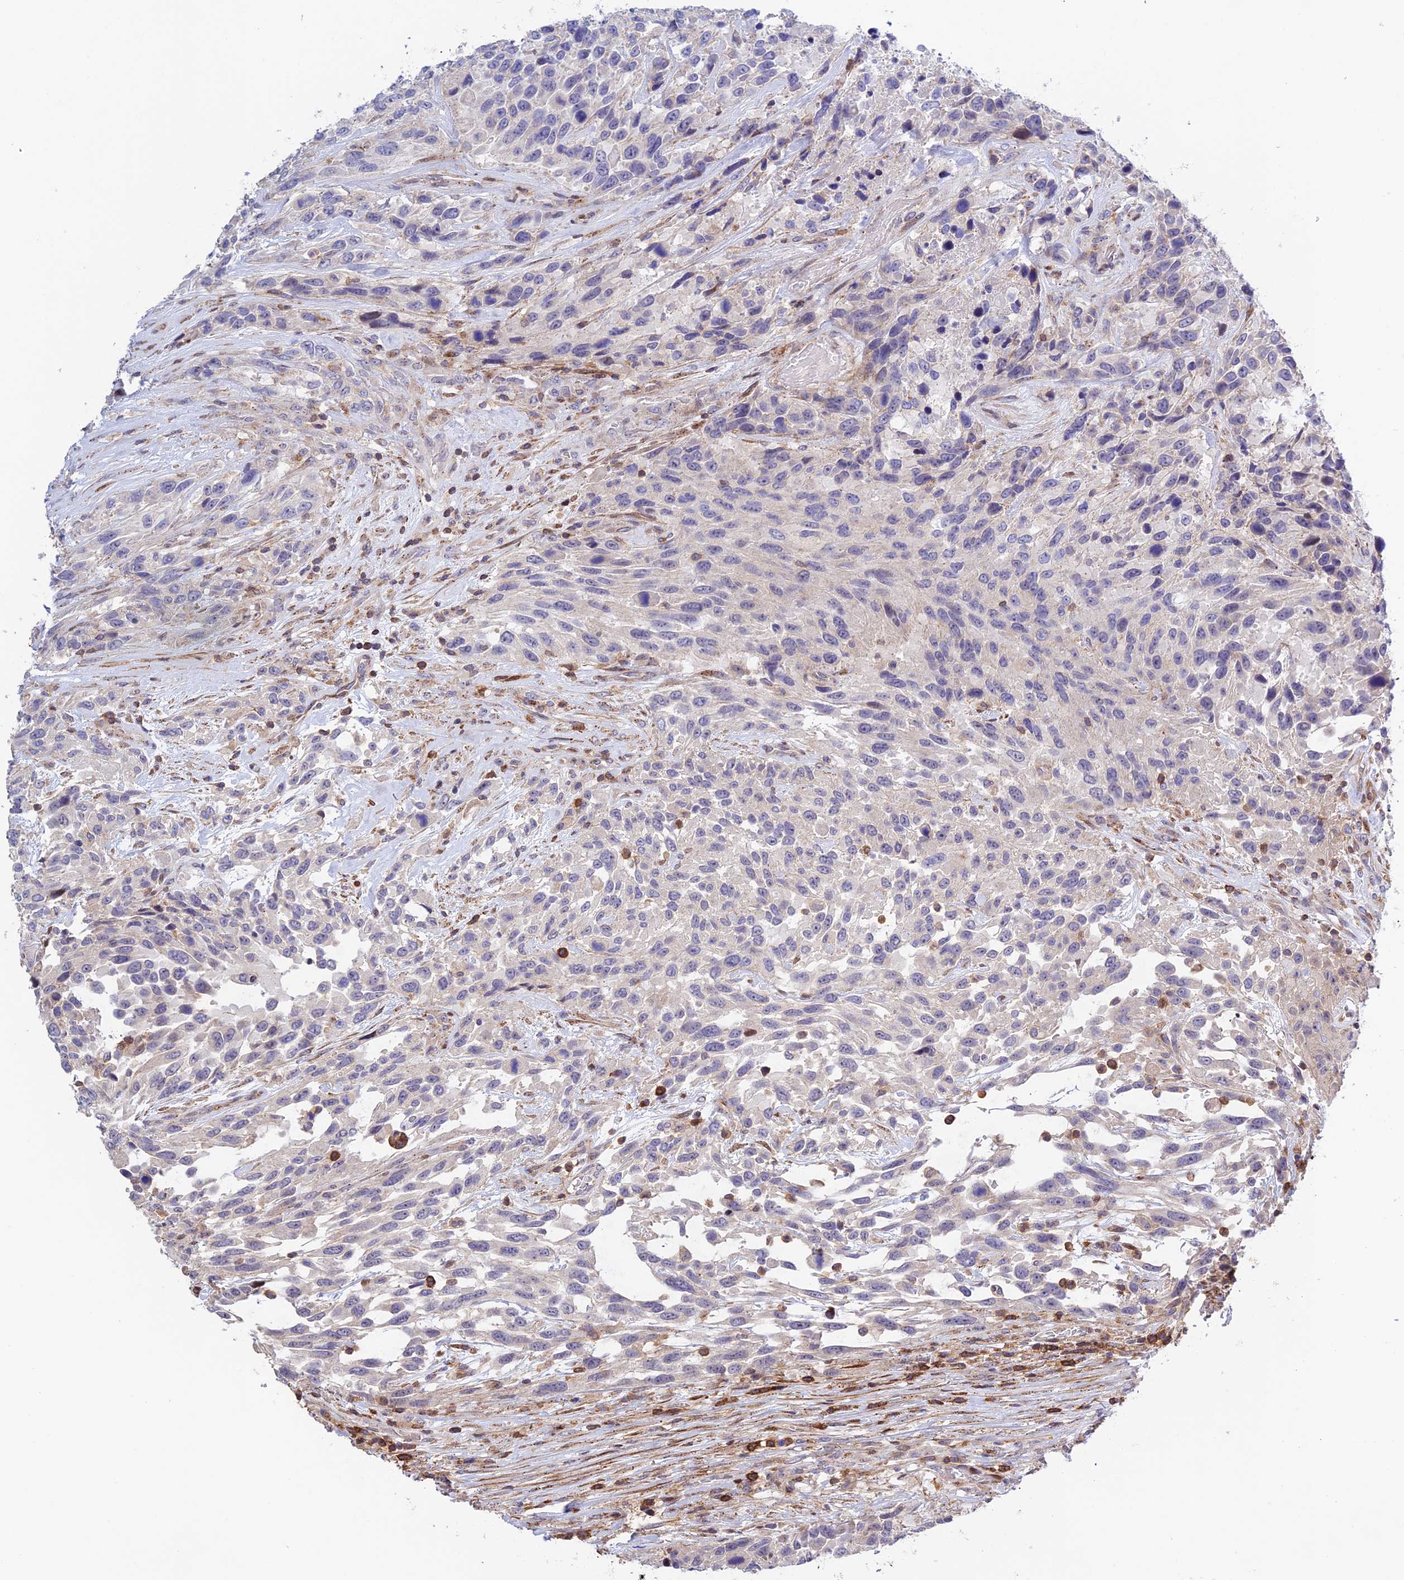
{"staining": {"intensity": "negative", "quantity": "none", "location": "none"}, "tissue": "urothelial cancer", "cell_type": "Tumor cells", "image_type": "cancer", "snomed": [{"axis": "morphology", "description": "Urothelial carcinoma, High grade"}, {"axis": "topography", "description": "Urinary bladder"}], "caption": "An immunohistochemistry image of high-grade urothelial carcinoma is shown. There is no staining in tumor cells of high-grade urothelial carcinoma.", "gene": "PRIM1", "patient": {"sex": "female", "age": 70}}